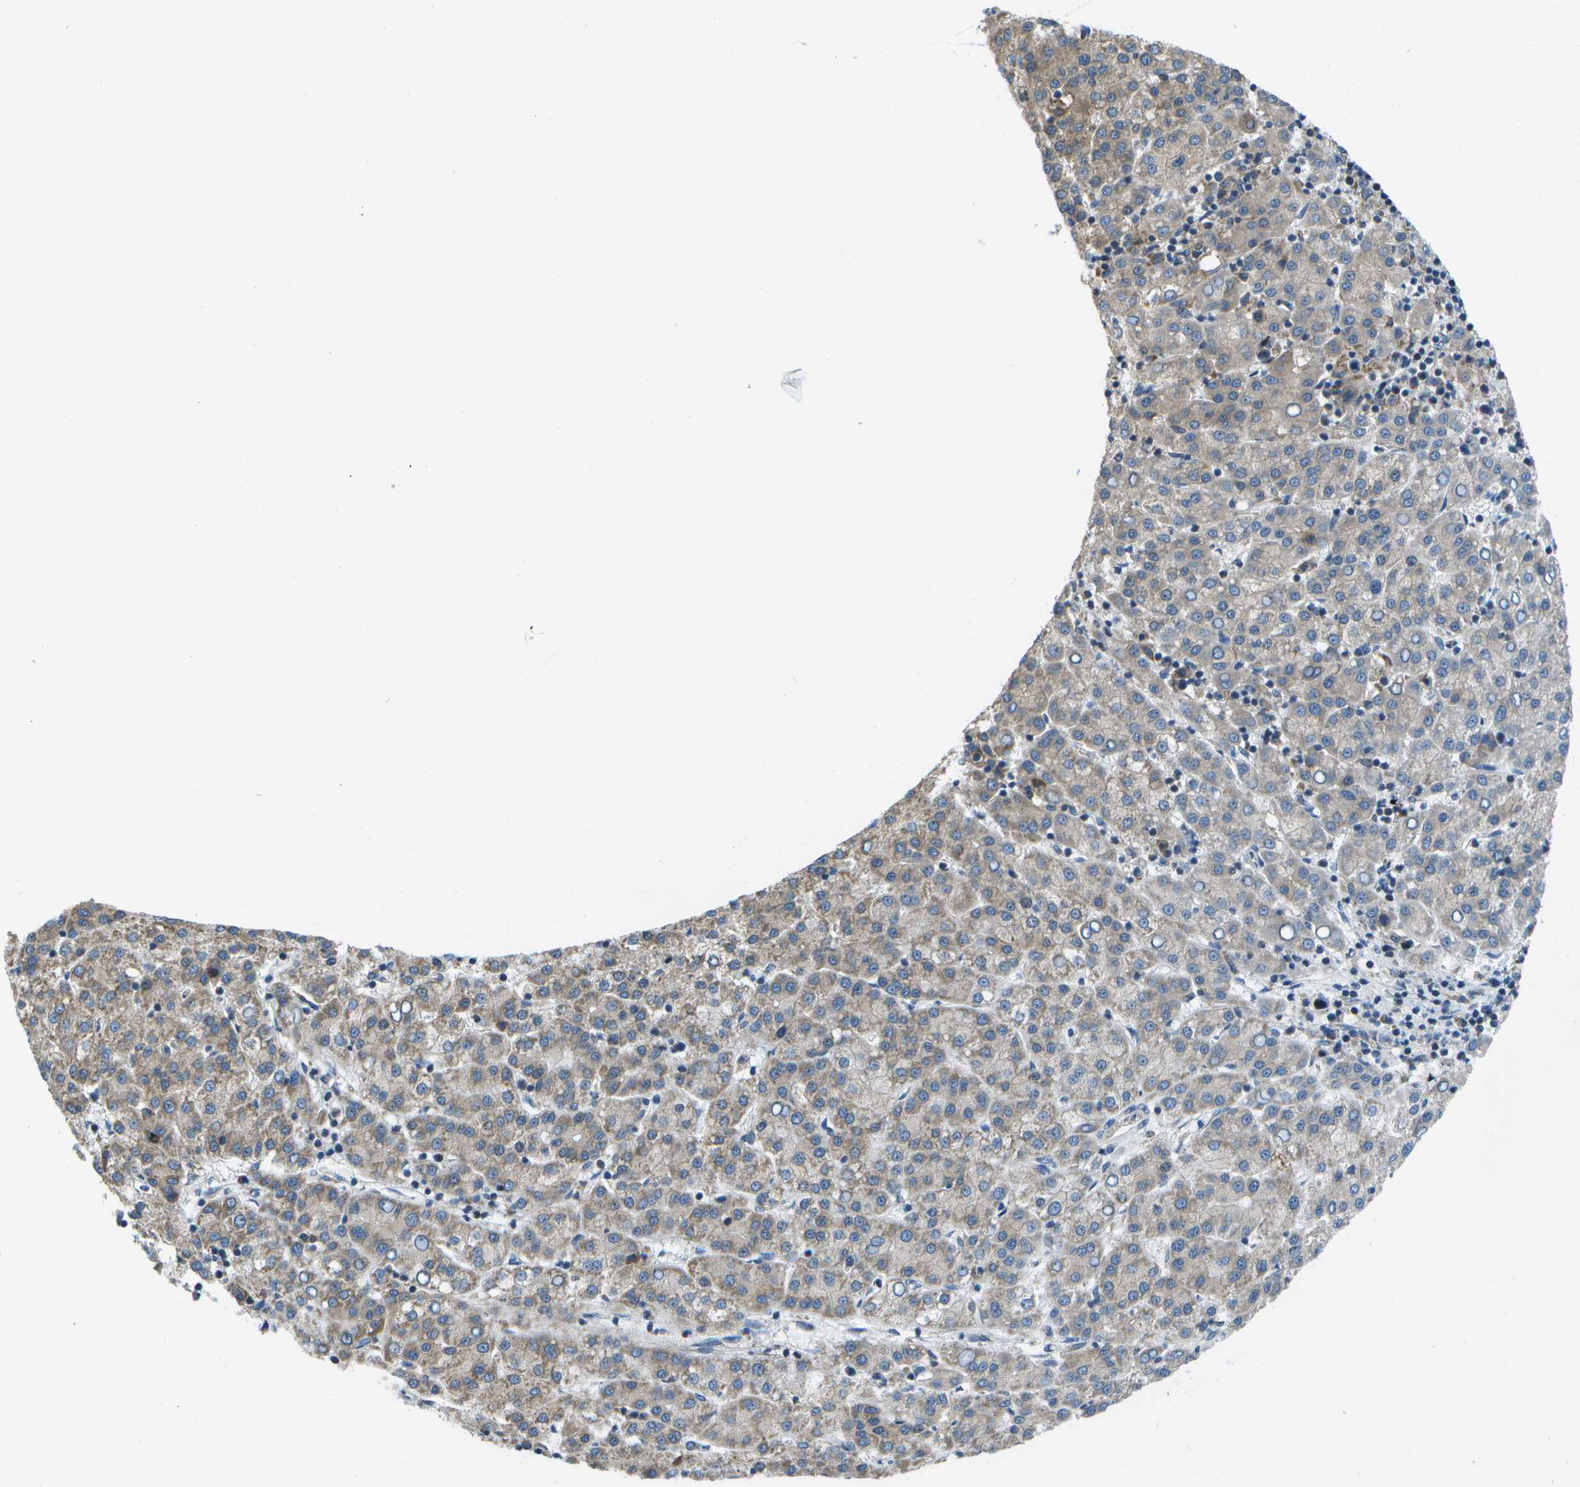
{"staining": {"intensity": "weak", "quantity": ">75%", "location": "cytoplasmic/membranous"}, "tissue": "liver cancer", "cell_type": "Tumor cells", "image_type": "cancer", "snomed": [{"axis": "morphology", "description": "Carcinoma, Hepatocellular, NOS"}, {"axis": "topography", "description": "Liver"}], "caption": "Tumor cells display low levels of weak cytoplasmic/membranous expression in about >75% of cells in human hepatocellular carcinoma (liver).", "gene": "GDF5", "patient": {"sex": "female", "age": 58}}